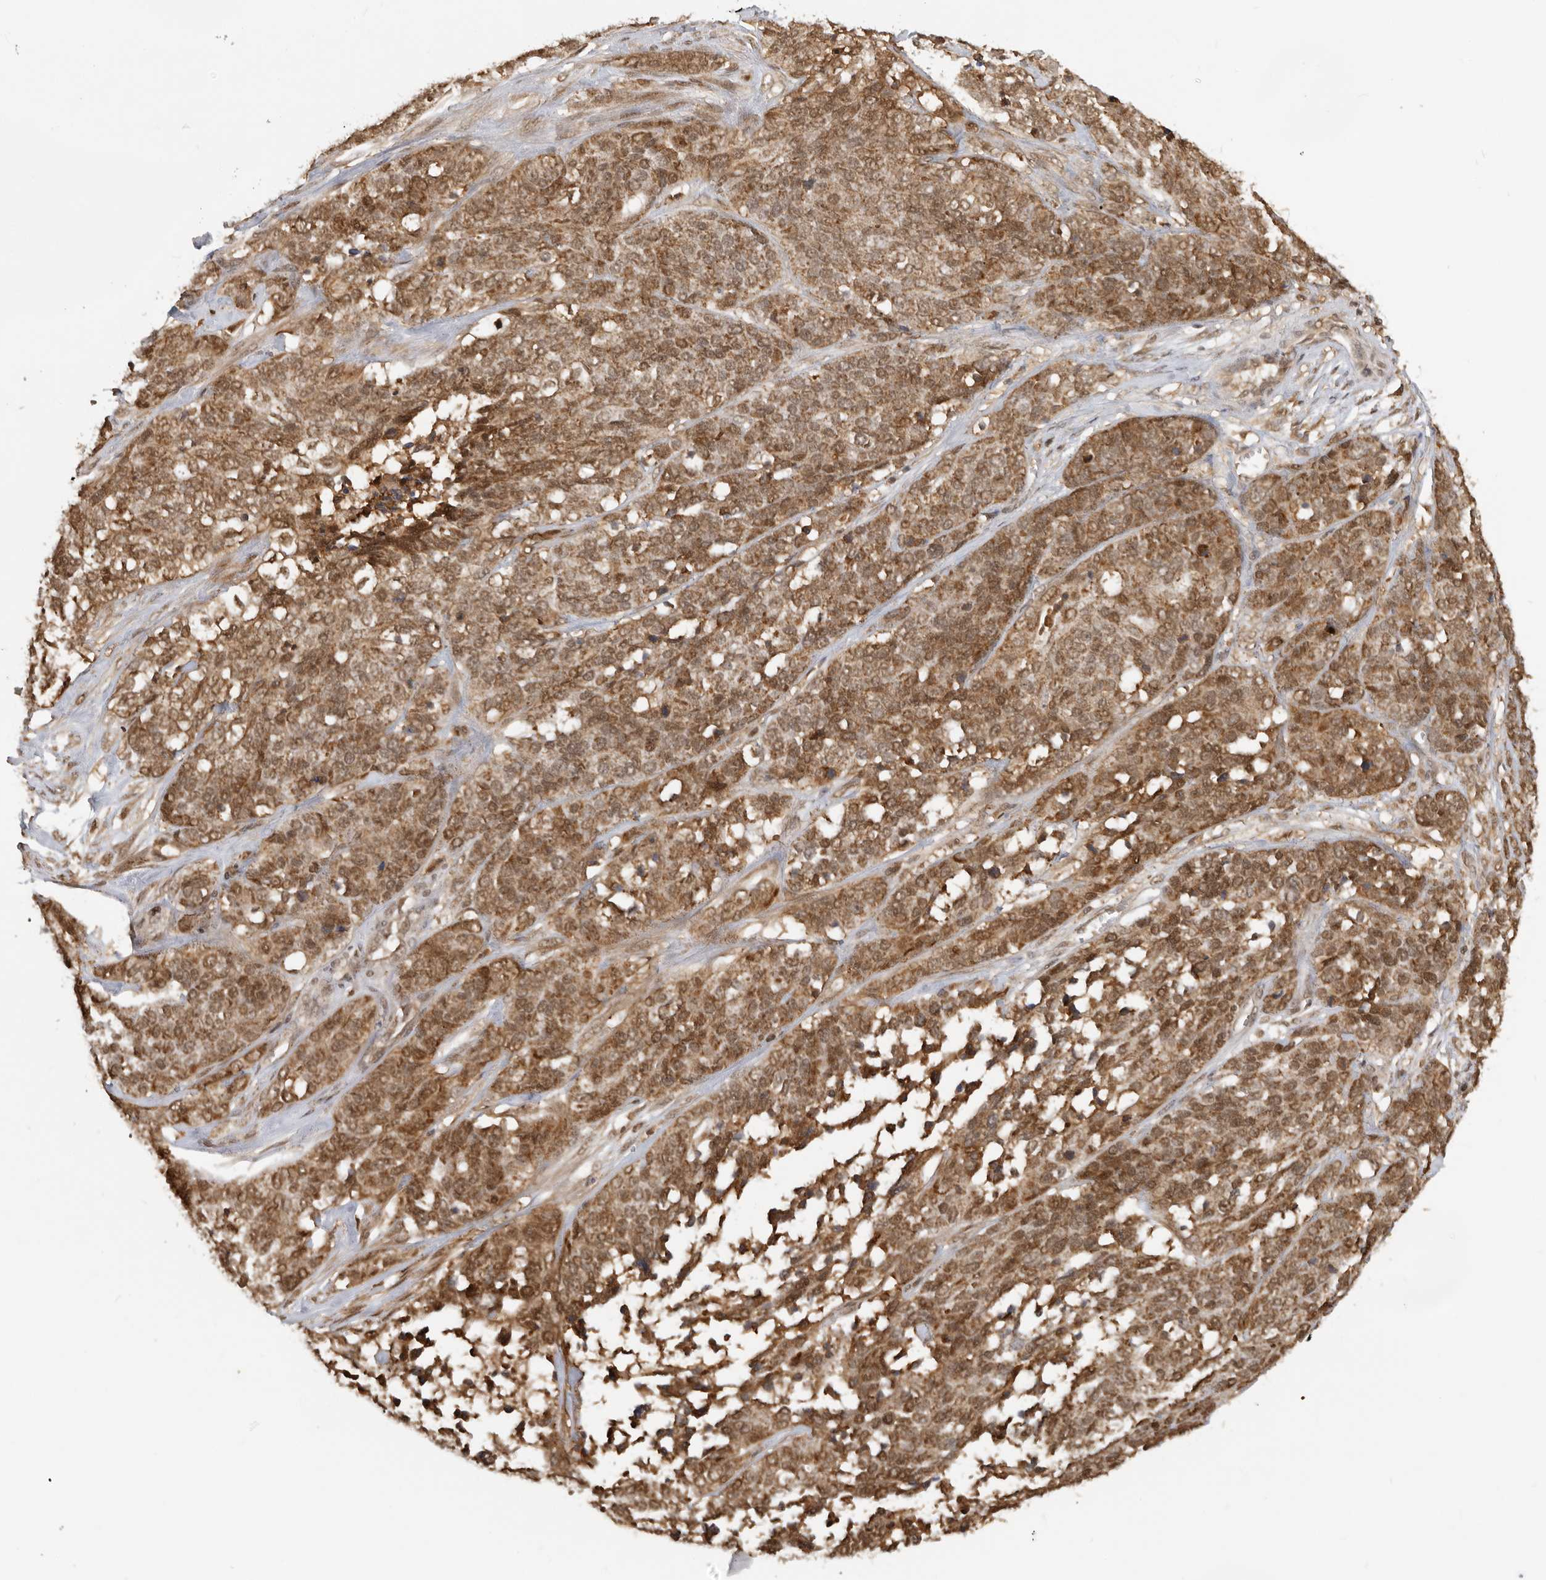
{"staining": {"intensity": "moderate", "quantity": ">75%", "location": "cytoplasmic/membranous,nuclear"}, "tissue": "ovarian cancer", "cell_type": "Tumor cells", "image_type": "cancer", "snomed": [{"axis": "morphology", "description": "Cystadenocarcinoma, serous, NOS"}, {"axis": "topography", "description": "Ovary"}], "caption": "Tumor cells exhibit moderate cytoplasmic/membranous and nuclear staining in approximately >75% of cells in ovarian cancer (serous cystadenocarcinoma). The staining is performed using DAB brown chromogen to label protein expression. The nuclei are counter-stained blue using hematoxylin.", "gene": "ADPRS", "patient": {"sex": "female", "age": 44}}